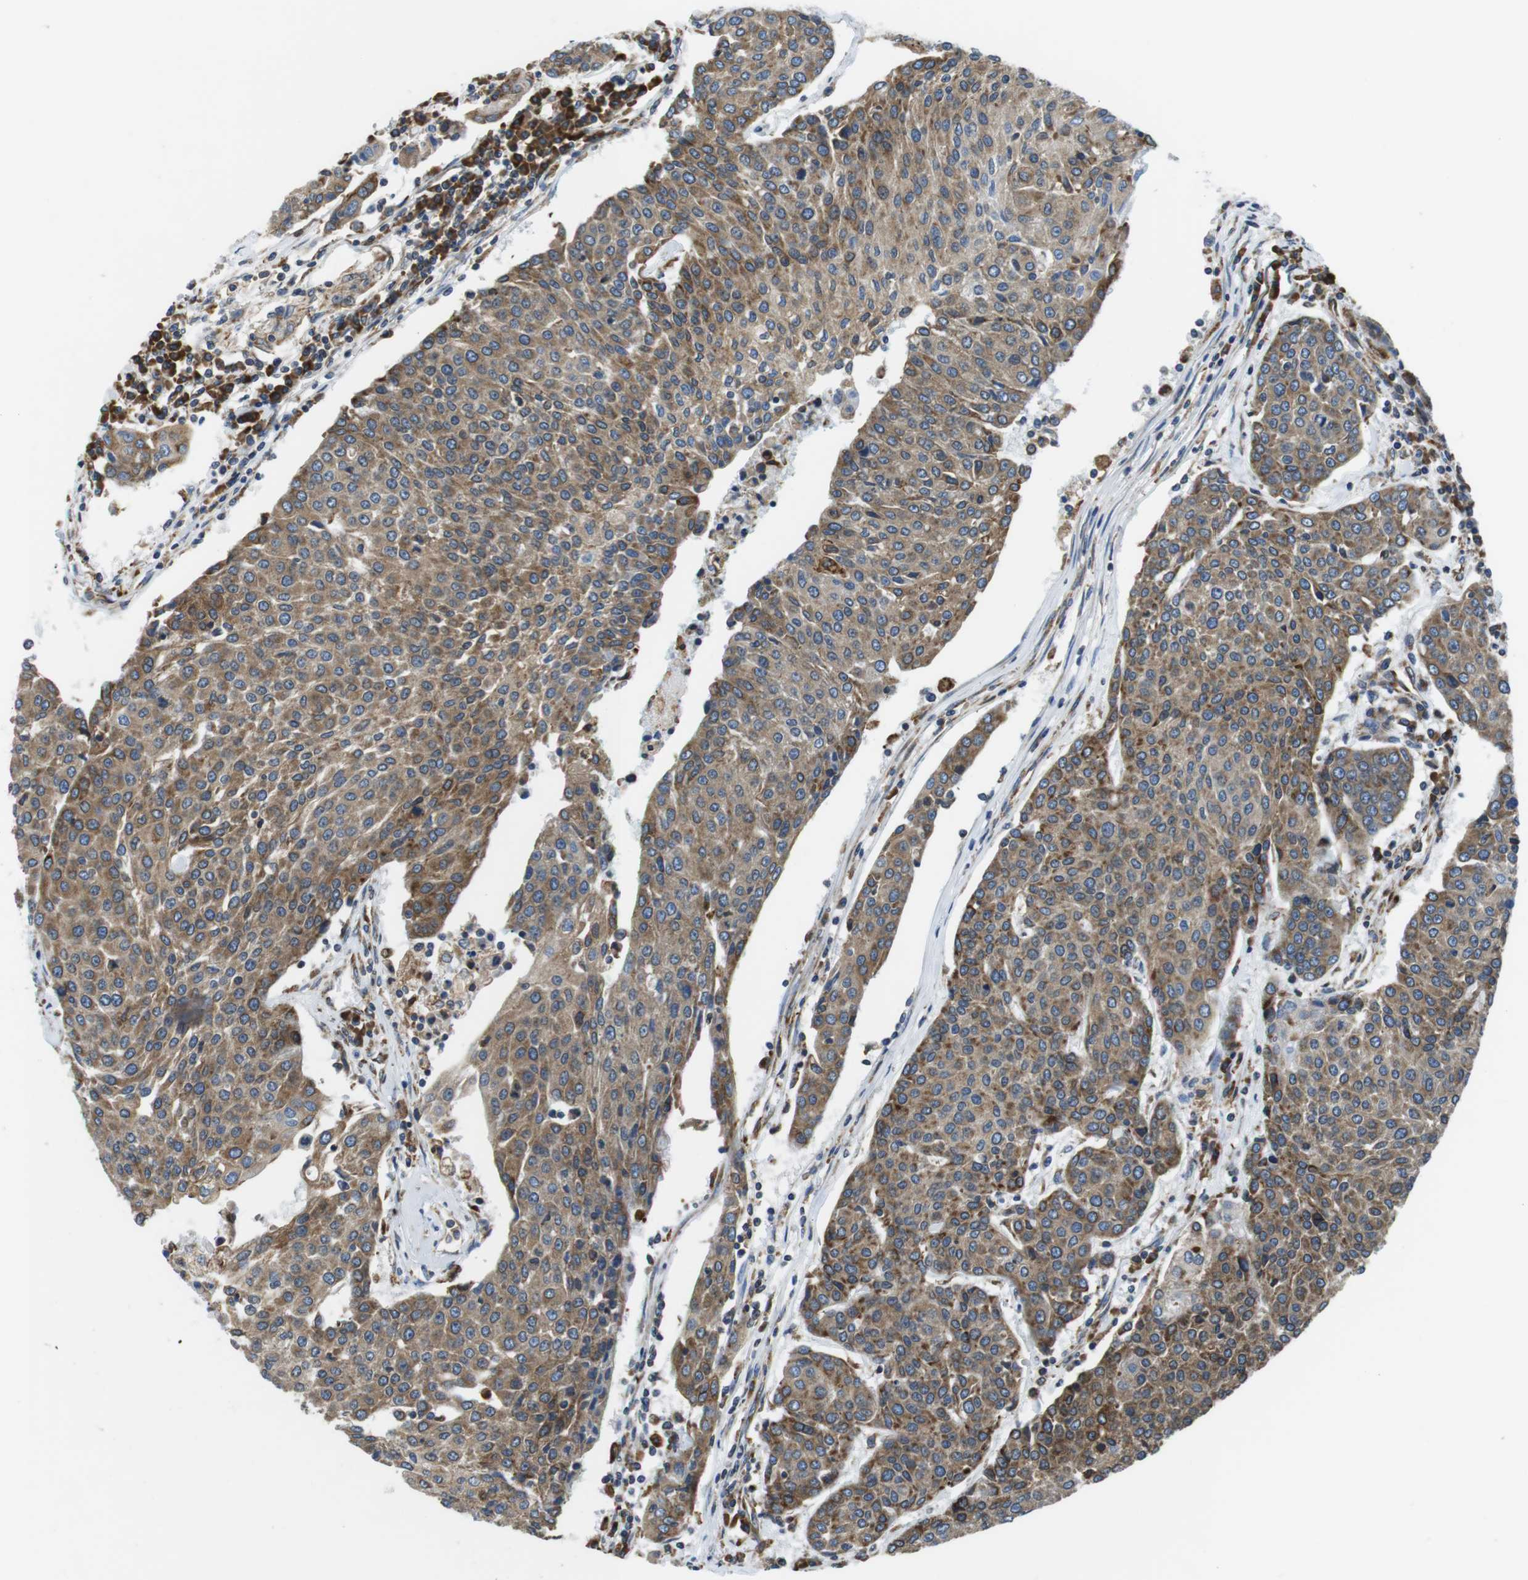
{"staining": {"intensity": "moderate", "quantity": ">75%", "location": "cytoplasmic/membranous"}, "tissue": "urothelial cancer", "cell_type": "Tumor cells", "image_type": "cancer", "snomed": [{"axis": "morphology", "description": "Urothelial carcinoma, High grade"}, {"axis": "topography", "description": "Urinary bladder"}], "caption": "Immunohistochemistry (IHC) of urothelial cancer displays medium levels of moderate cytoplasmic/membranous expression in approximately >75% of tumor cells.", "gene": "UGGT1", "patient": {"sex": "female", "age": 85}}